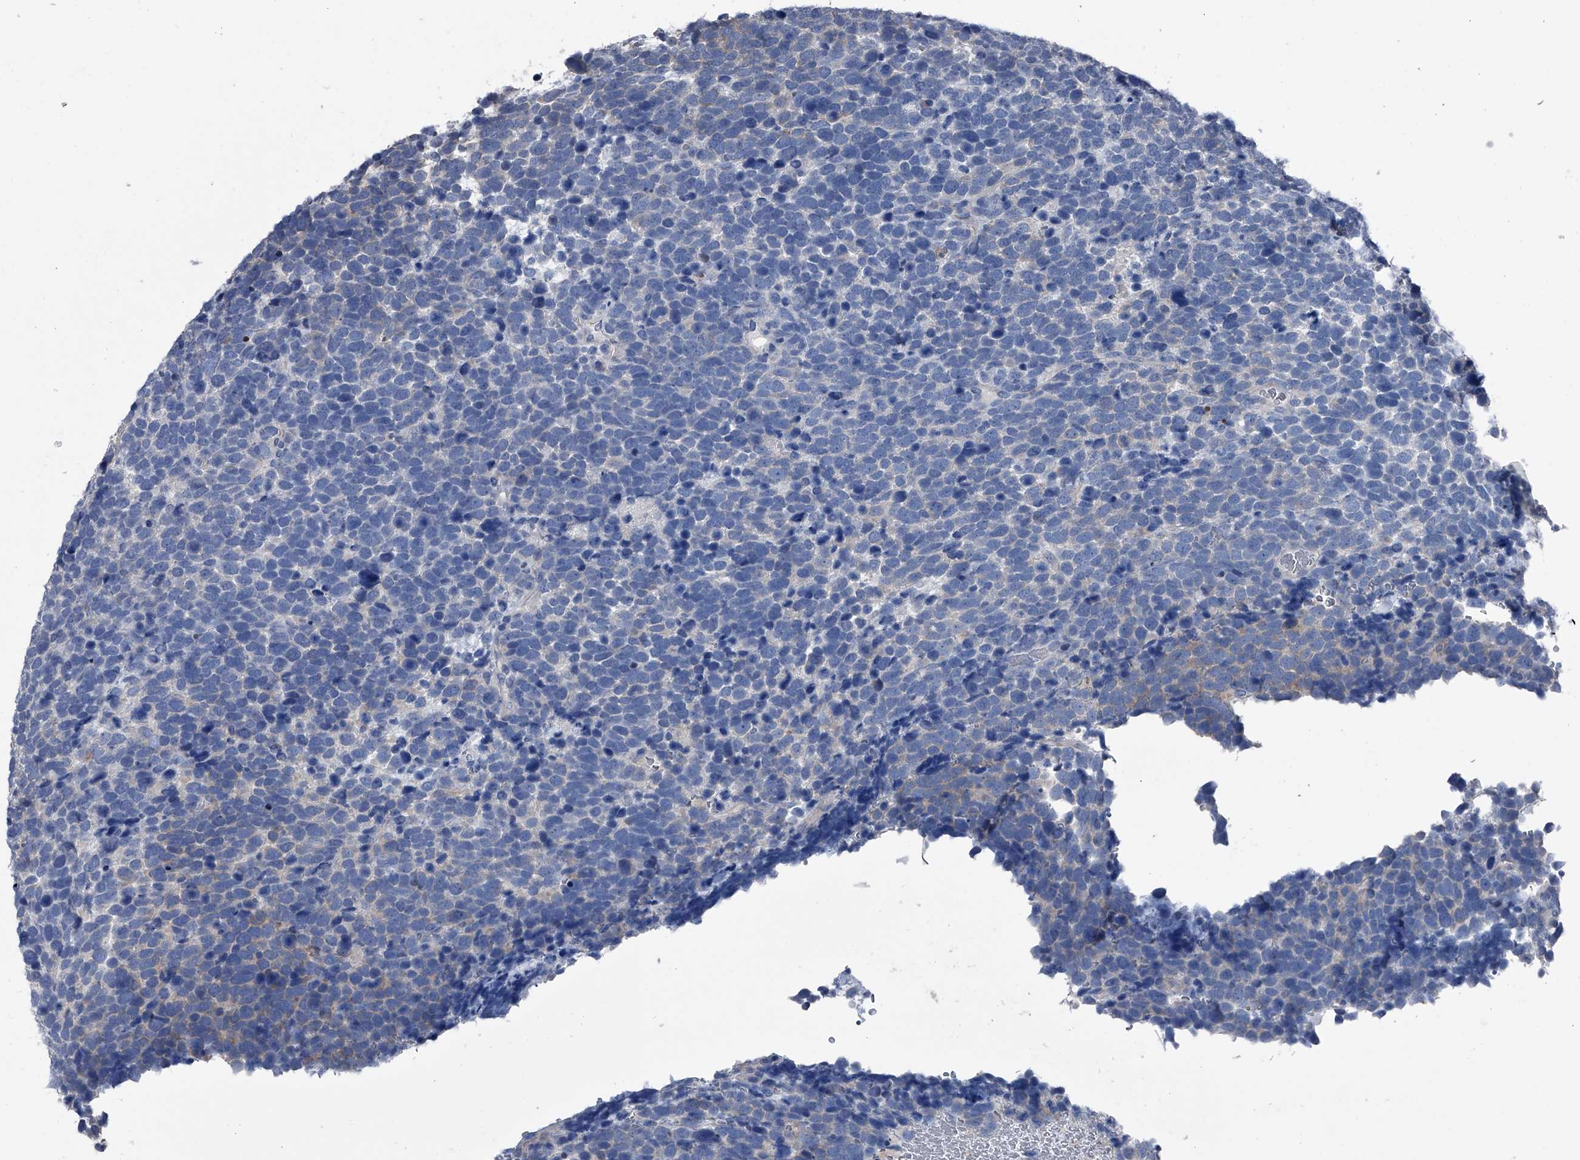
{"staining": {"intensity": "negative", "quantity": "none", "location": "none"}, "tissue": "urothelial cancer", "cell_type": "Tumor cells", "image_type": "cancer", "snomed": [{"axis": "morphology", "description": "Urothelial carcinoma, High grade"}, {"axis": "topography", "description": "Urinary bladder"}], "caption": "High power microscopy photomicrograph of an IHC histopathology image of urothelial cancer, revealing no significant expression in tumor cells.", "gene": "KIF13A", "patient": {"sex": "female", "age": 82}}